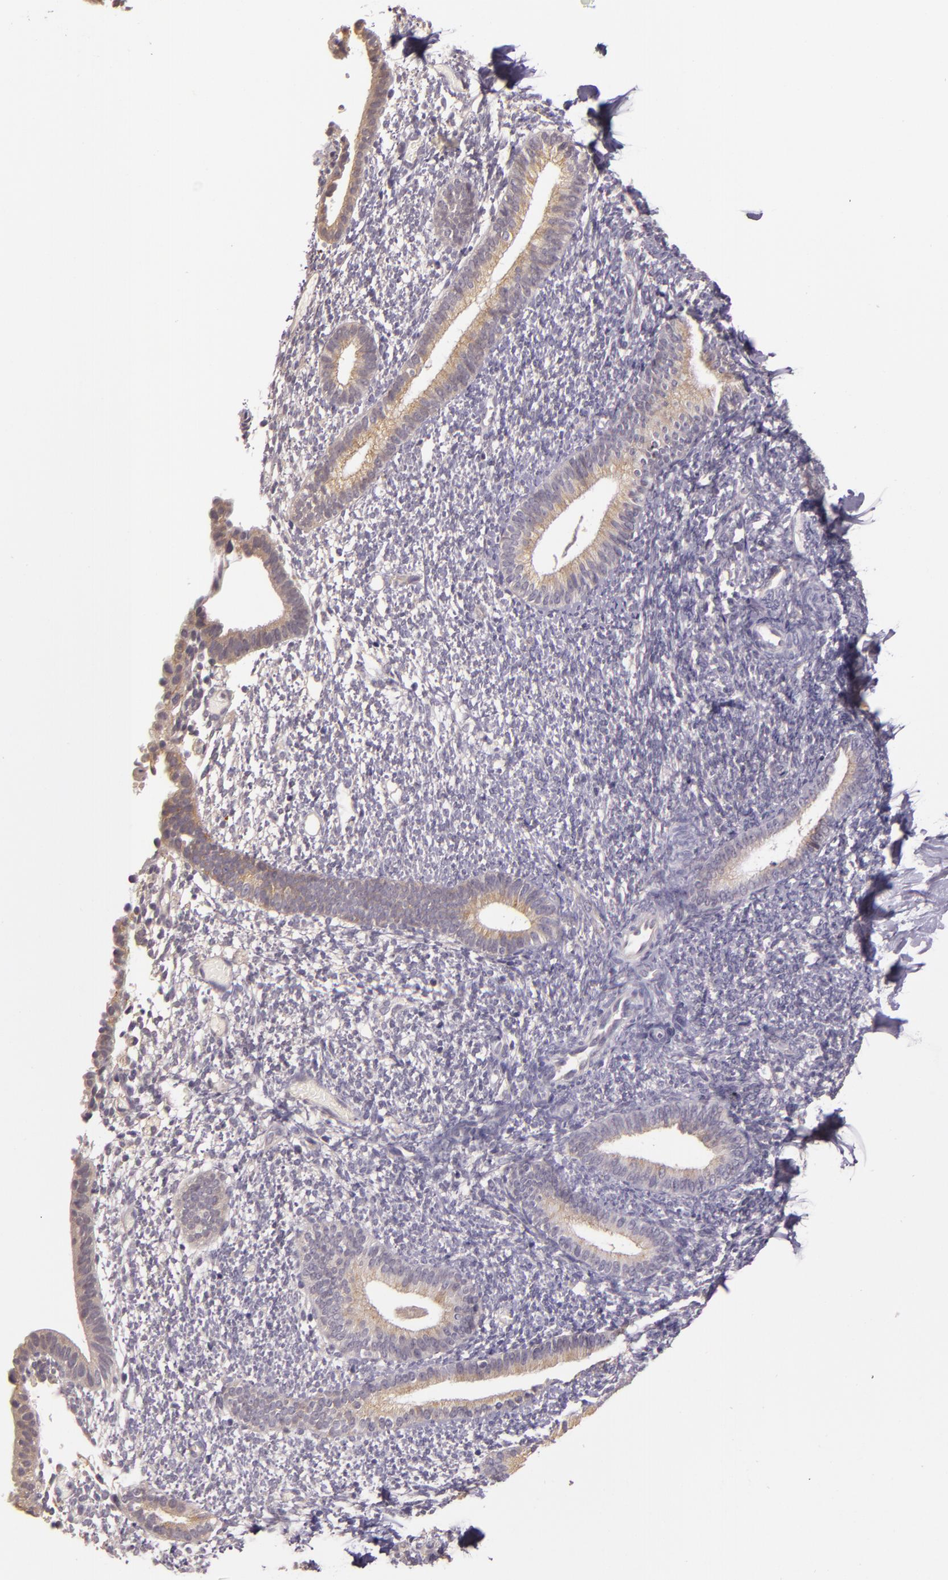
{"staining": {"intensity": "negative", "quantity": "none", "location": "none"}, "tissue": "endometrium", "cell_type": "Cells in endometrial stroma", "image_type": "normal", "snomed": [{"axis": "morphology", "description": "Normal tissue, NOS"}, {"axis": "topography", "description": "Smooth muscle"}, {"axis": "topography", "description": "Endometrium"}], "caption": "IHC histopathology image of benign endometrium: endometrium stained with DAB (3,3'-diaminobenzidine) exhibits no significant protein staining in cells in endometrial stroma.", "gene": "ARMH4", "patient": {"sex": "female", "age": 57}}